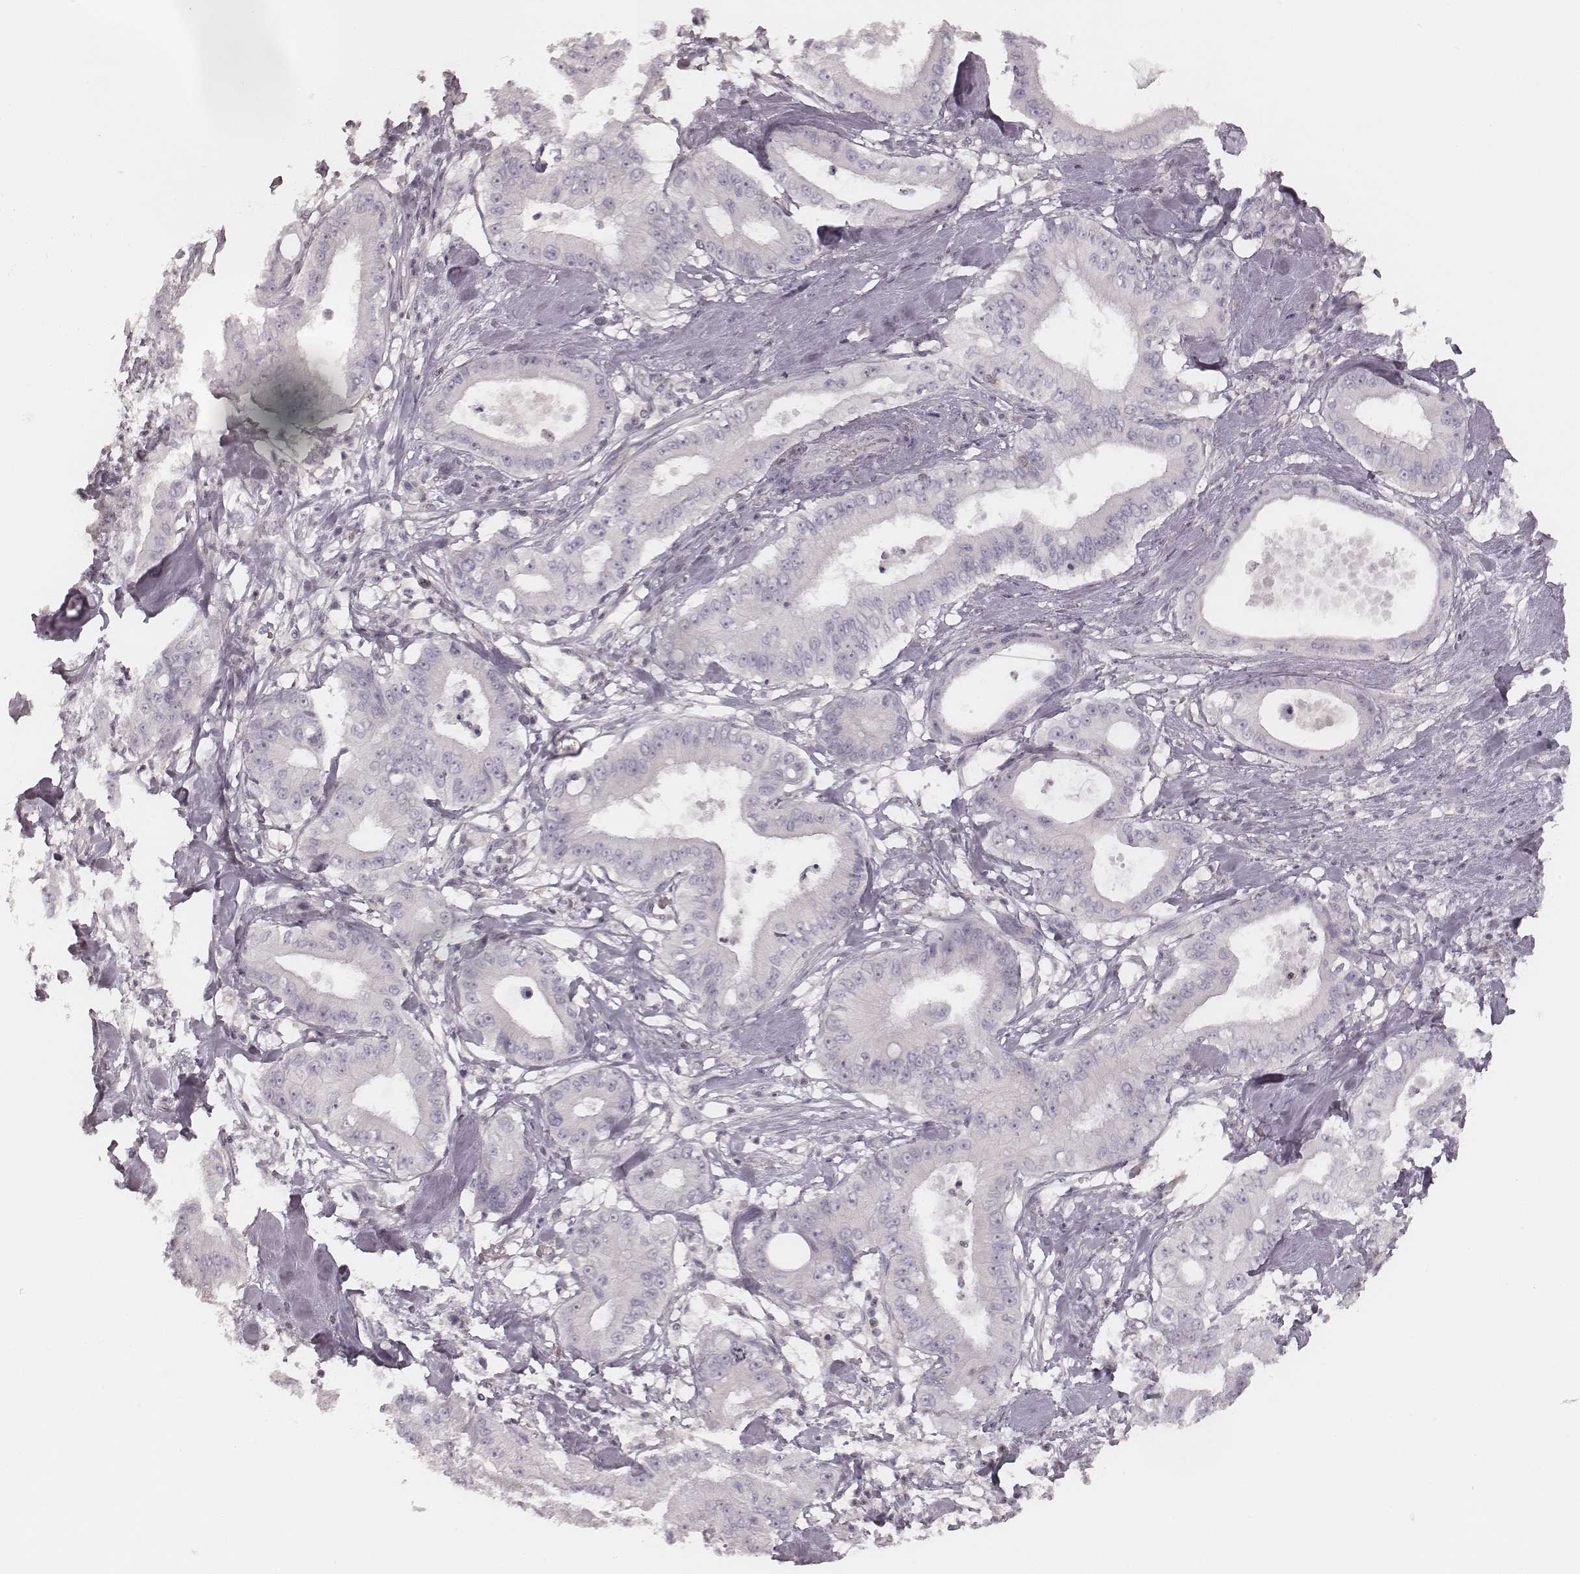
{"staining": {"intensity": "negative", "quantity": "none", "location": "none"}, "tissue": "pancreatic cancer", "cell_type": "Tumor cells", "image_type": "cancer", "snomed": [{"axis": "morphology", "description": "Adenocarcinoma, NOS"}, {"axis": "topography", "description": "Pancreas"}], "caption": "High magnification brightfield microscopy of adenocarcinoma (pancreatic) stained with DAB (brown) and counterstained with hematoxylin (blue): tumor cells show no significant expression.", "gene": "MSX1", "patient": {"sex": "male", "age": 71}}